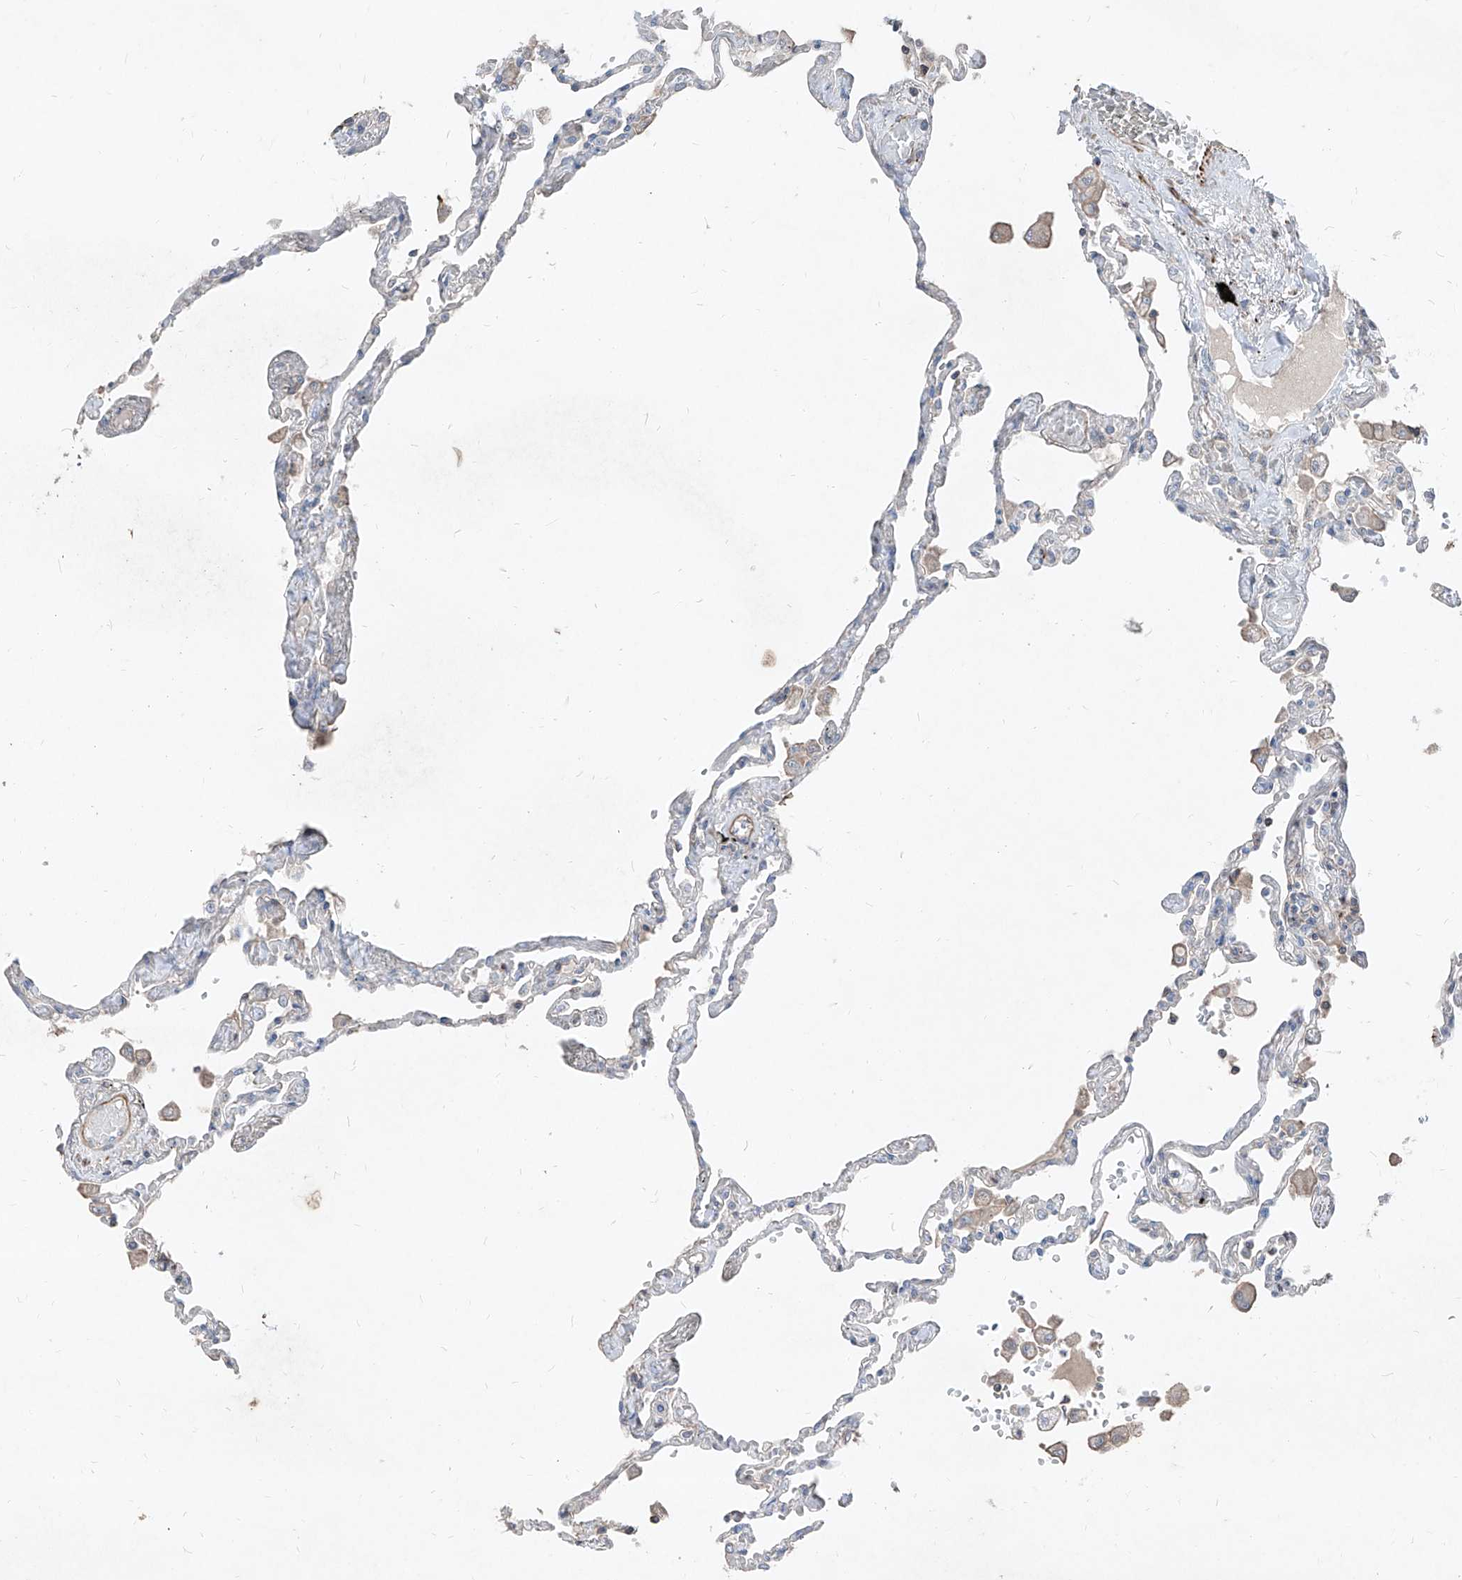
{"staining": {"intensity": "negative", "quantity": "none", "location": "none"}, "tissue": "lung", "cell_type": "Alveolar cells", "image_type": "normal", "snomed": [{"axis": "morphology", "description": "Normal tissue, NOS"}, {"axis": "topography", "description": "Lung"}], "caption": "Immunohistochemical staining of benign human lung demonstrates no significant positivity in alveolar cells. (DAB (3,3'-diaminobenzidine) immunohistochemistry, high magnification).", "gene": "UFD1", "patient": {"sex": "female", "age": 67}}